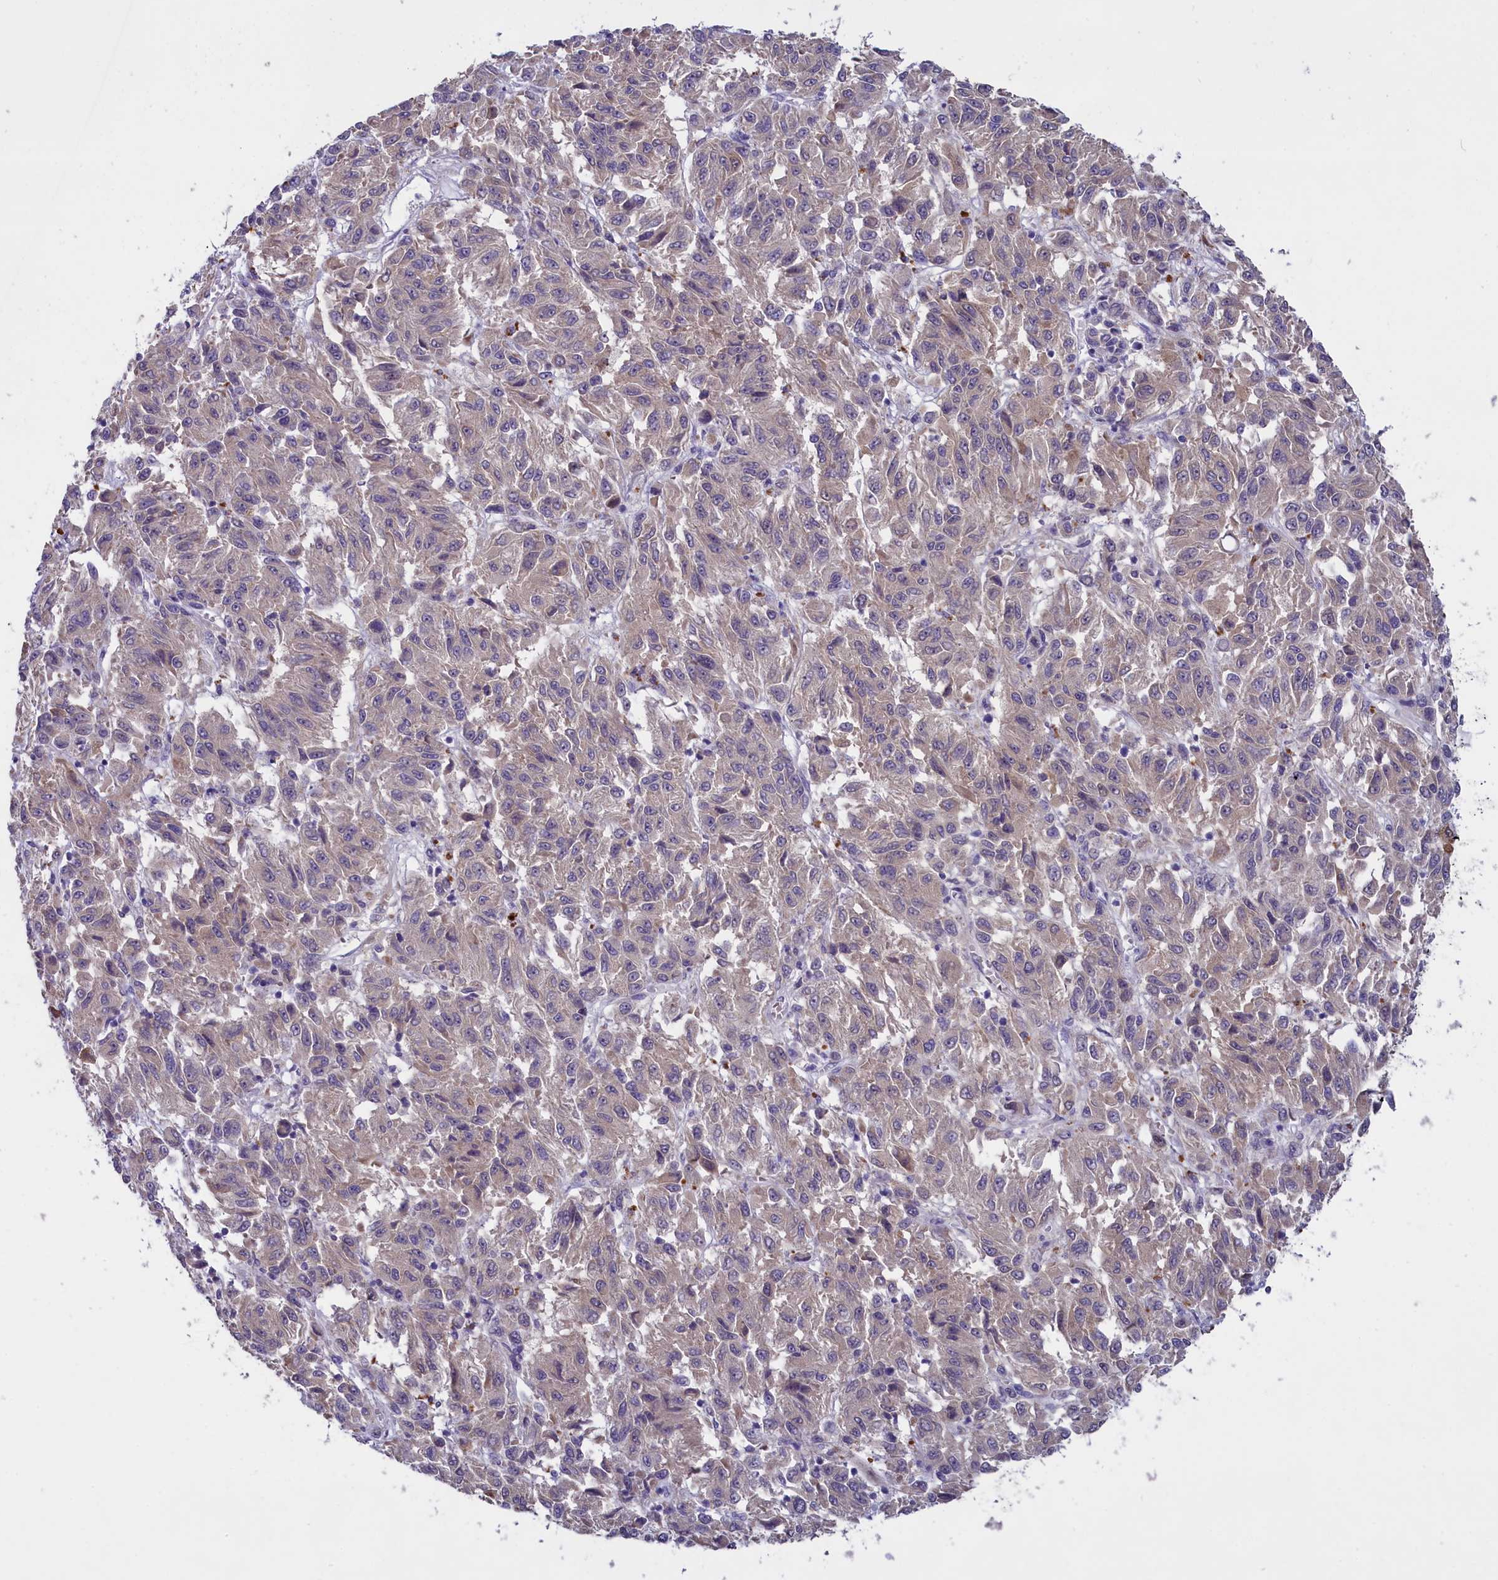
{"staining": {"intensity": "weak", "quantity": "25%-75%", "location": "cytoplasmic/membranous"}, "tissue": "melanoma", "cell_type": "Tumor cells", "image_type": "cancer", "snomed": [{"axis": "morphology", "description": "Malignant melanoma, Metastatic site"}, {"axis": "topography", "description": "Lung"}], "caption": "Protein expression analysis of malignant melanoma (metastatic site) exhibits weak cytoplasmic/membranous positivity in approximately 25%-75% of tumor cells.", "gene": "ENPP6", "patient": {"sex": "male", "age": 64}}